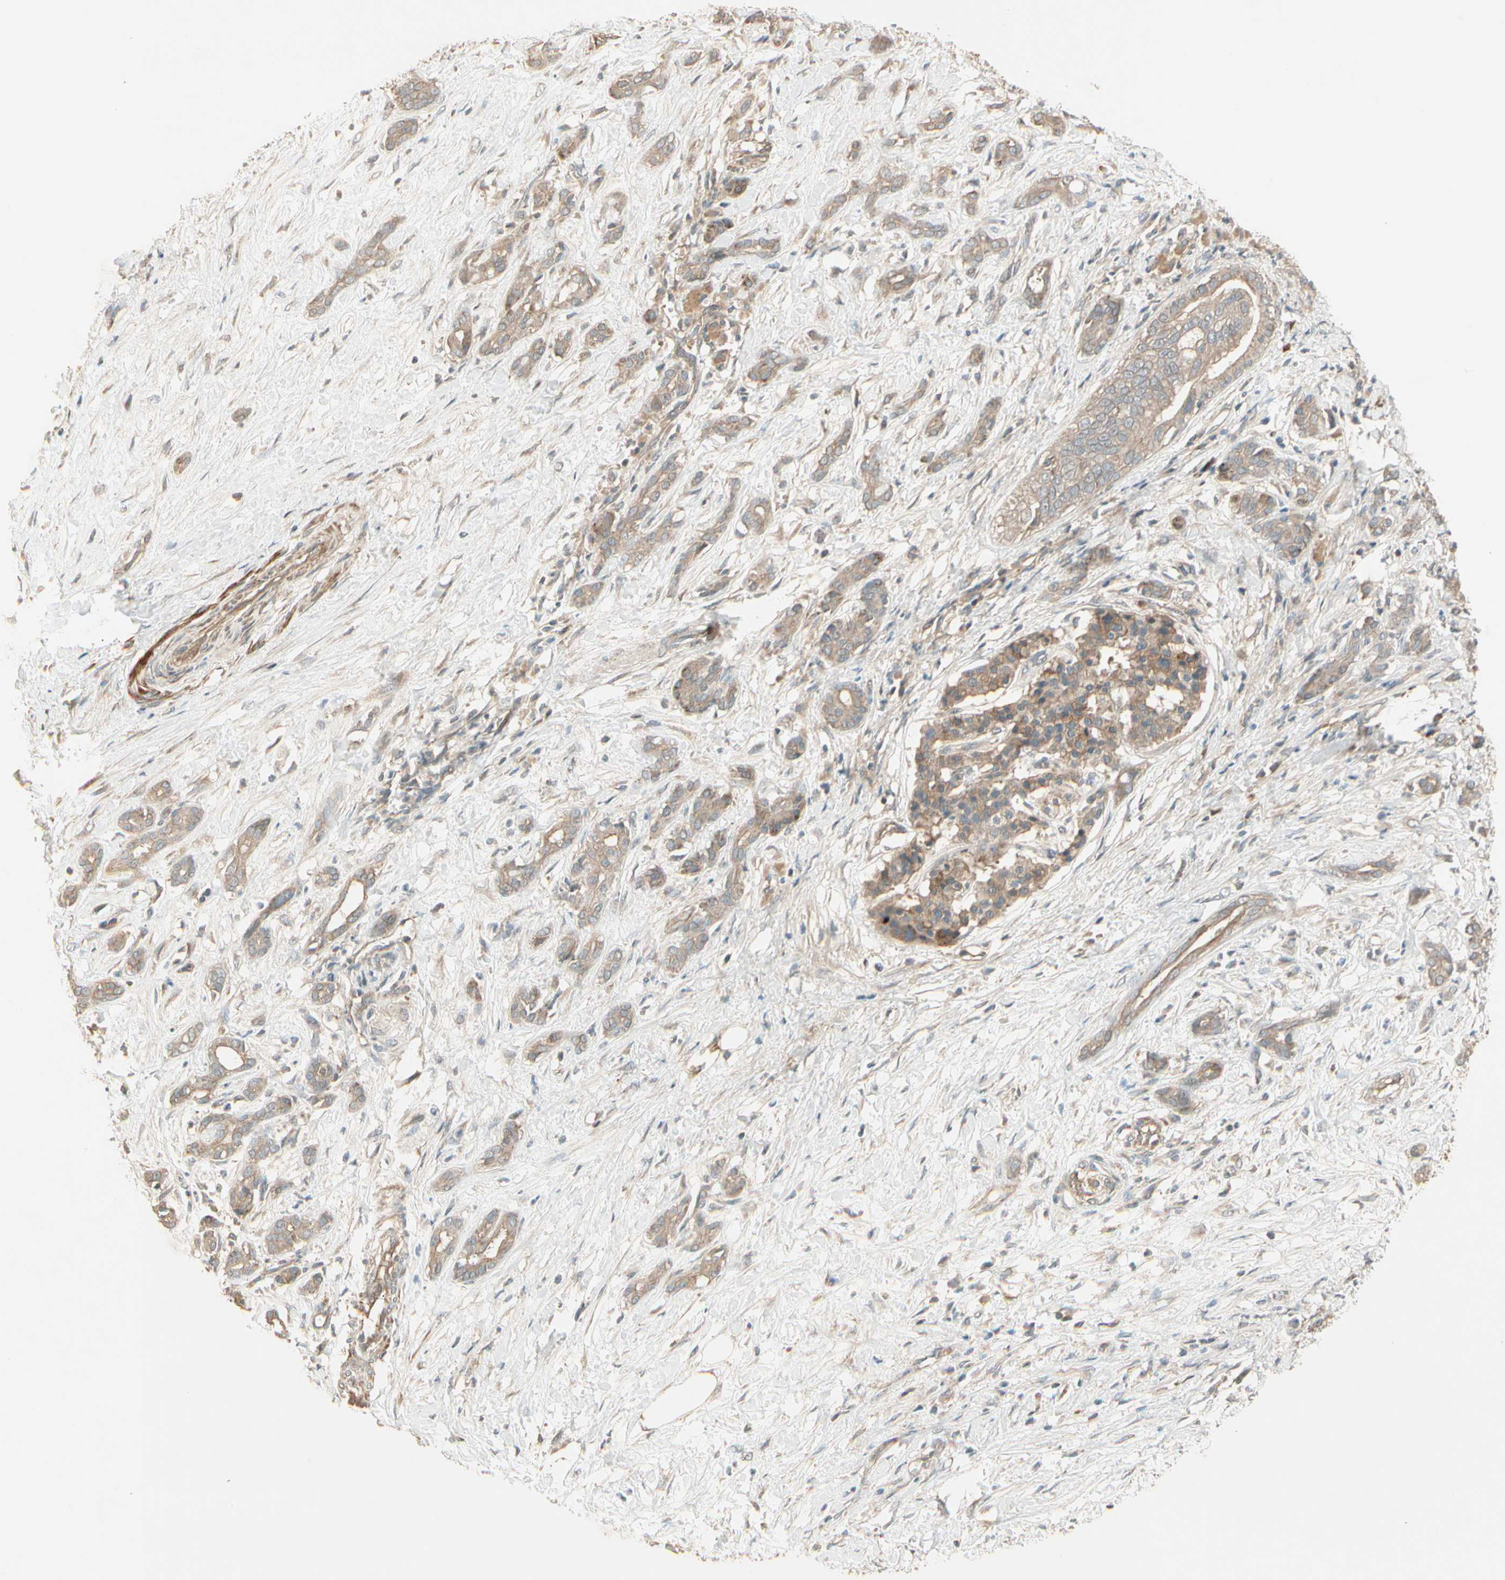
{"staining": {"intensity": "weak", "quantity": ">75%", "location": "cytoplasmic/membranous"}, "tissue": "pancreatic cancer", "cell_type": "Tumor cells", "image_type": "cancer", "snomed": [{"axis": "morphology", "description": "Adenocarcinoma, NOS"}, {"axis": "topography", "description": "Pancreas"}], "caption": "Protein staining of pancreatic adenocarcinoma tissue shows weak cytoplasmic/membranous staining in about >75% of tumor cells.", "gene": "ACVR1", "patient": {"sex": "male", "age": 41}}